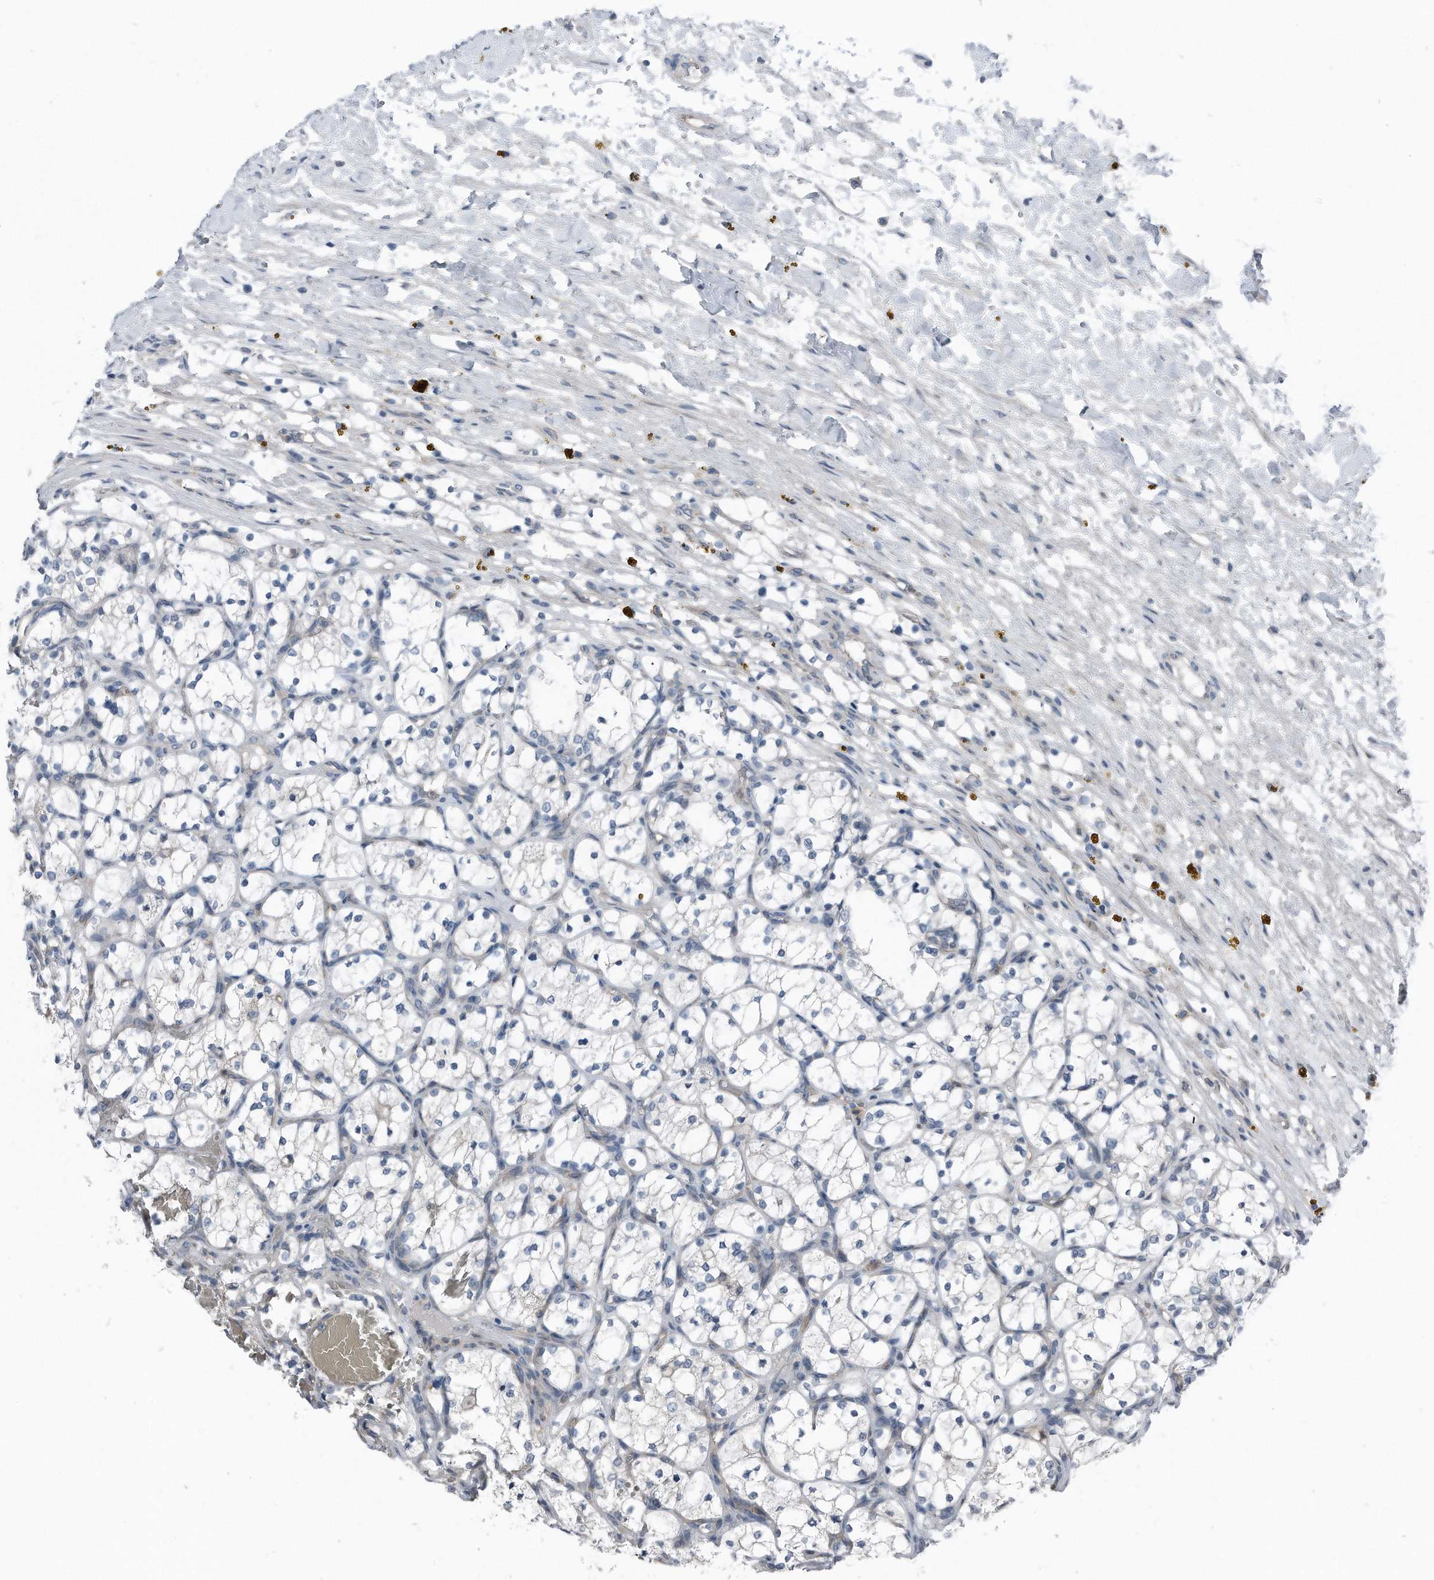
{"staining": {"intensity": "negative", "quantity": "none", "location": "none"}, "tissue": "renal cancer", "cell_type": "Tumor cells", "image_type": "cancer", "snomed": [{"axis": "morphology", "description": "Adenocarcinoma, NOS"}, {"axis": "topography", "description": "Kidney"}], "caption": "IHC histopathology image of neoplastic tissue: adenocarcinoma (renal) stained with DAB (3,3'-diaminobenzidine) exhibits no significant protein expression in tumor cells.", "gene": "YRDC", "patient": {"sex": "female", "age": 69}}